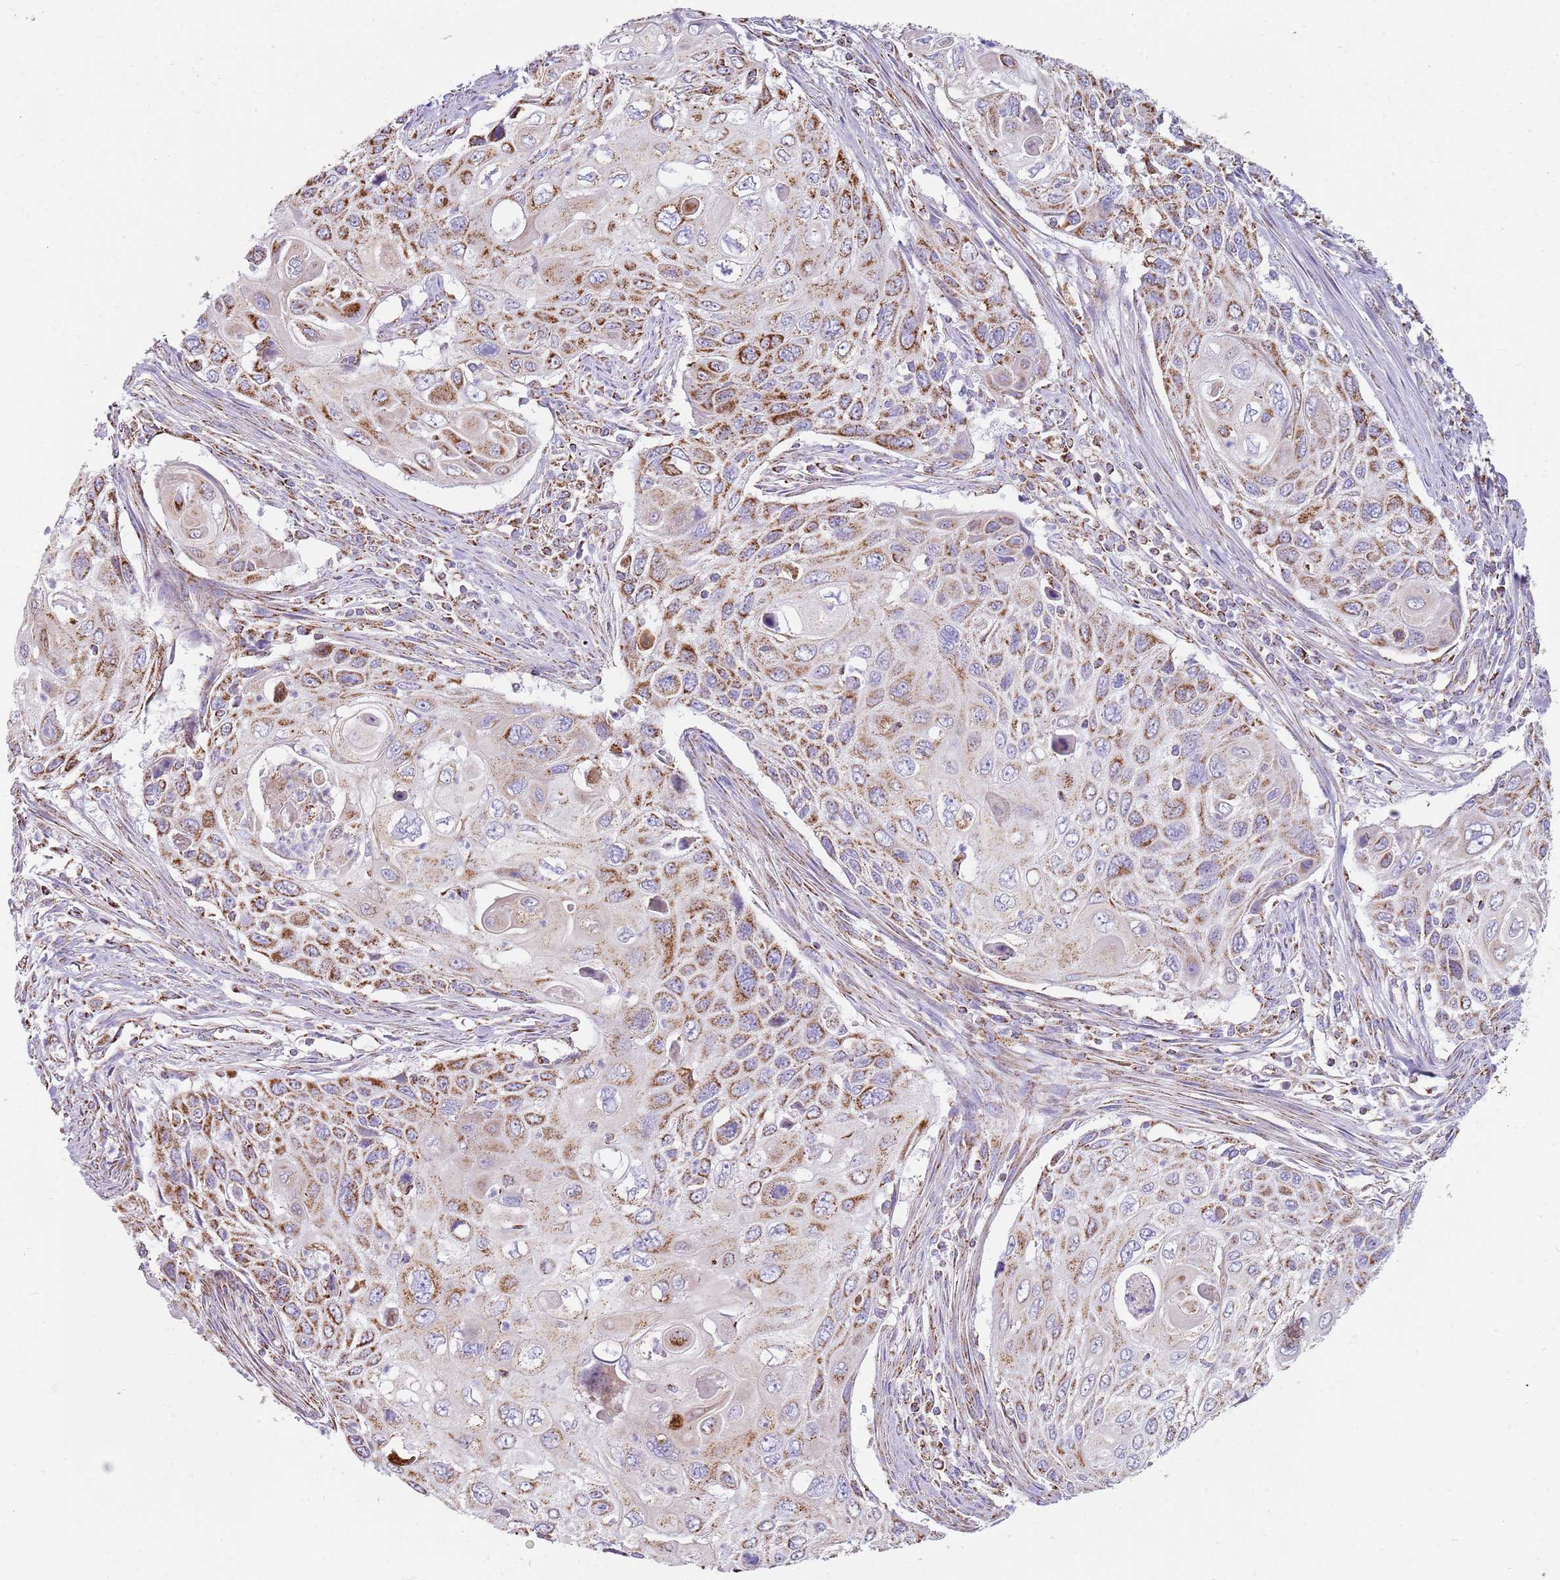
{"staining": {"intensity": "moderate", "quantity": ">75%", "location": "cytoplasmic/membranous"}, "tissue": "cervical cancer", "cell_type": "Tumor cells", "image_type": "cancer", "snomed": [{"axis": "morphology", "description": "Squamous cell carcinoma, NOS"}, {"axis": "topography", "description": "Cervix"}], "caption": "Immunohistochemistry of cervical cancer (squamous cell carcinoma) exhibits medium levels of moderate cytoplasmic/membranous staining in about >75% of tumor cells. (Stains: DAB (3,3'-diaminobenzidine) in brown, nuclei in blue, Microscopy: brightfield microscopy at high magnification).", "gene": "TTLL1", "patient": {"sex": "female", "age": 70}}